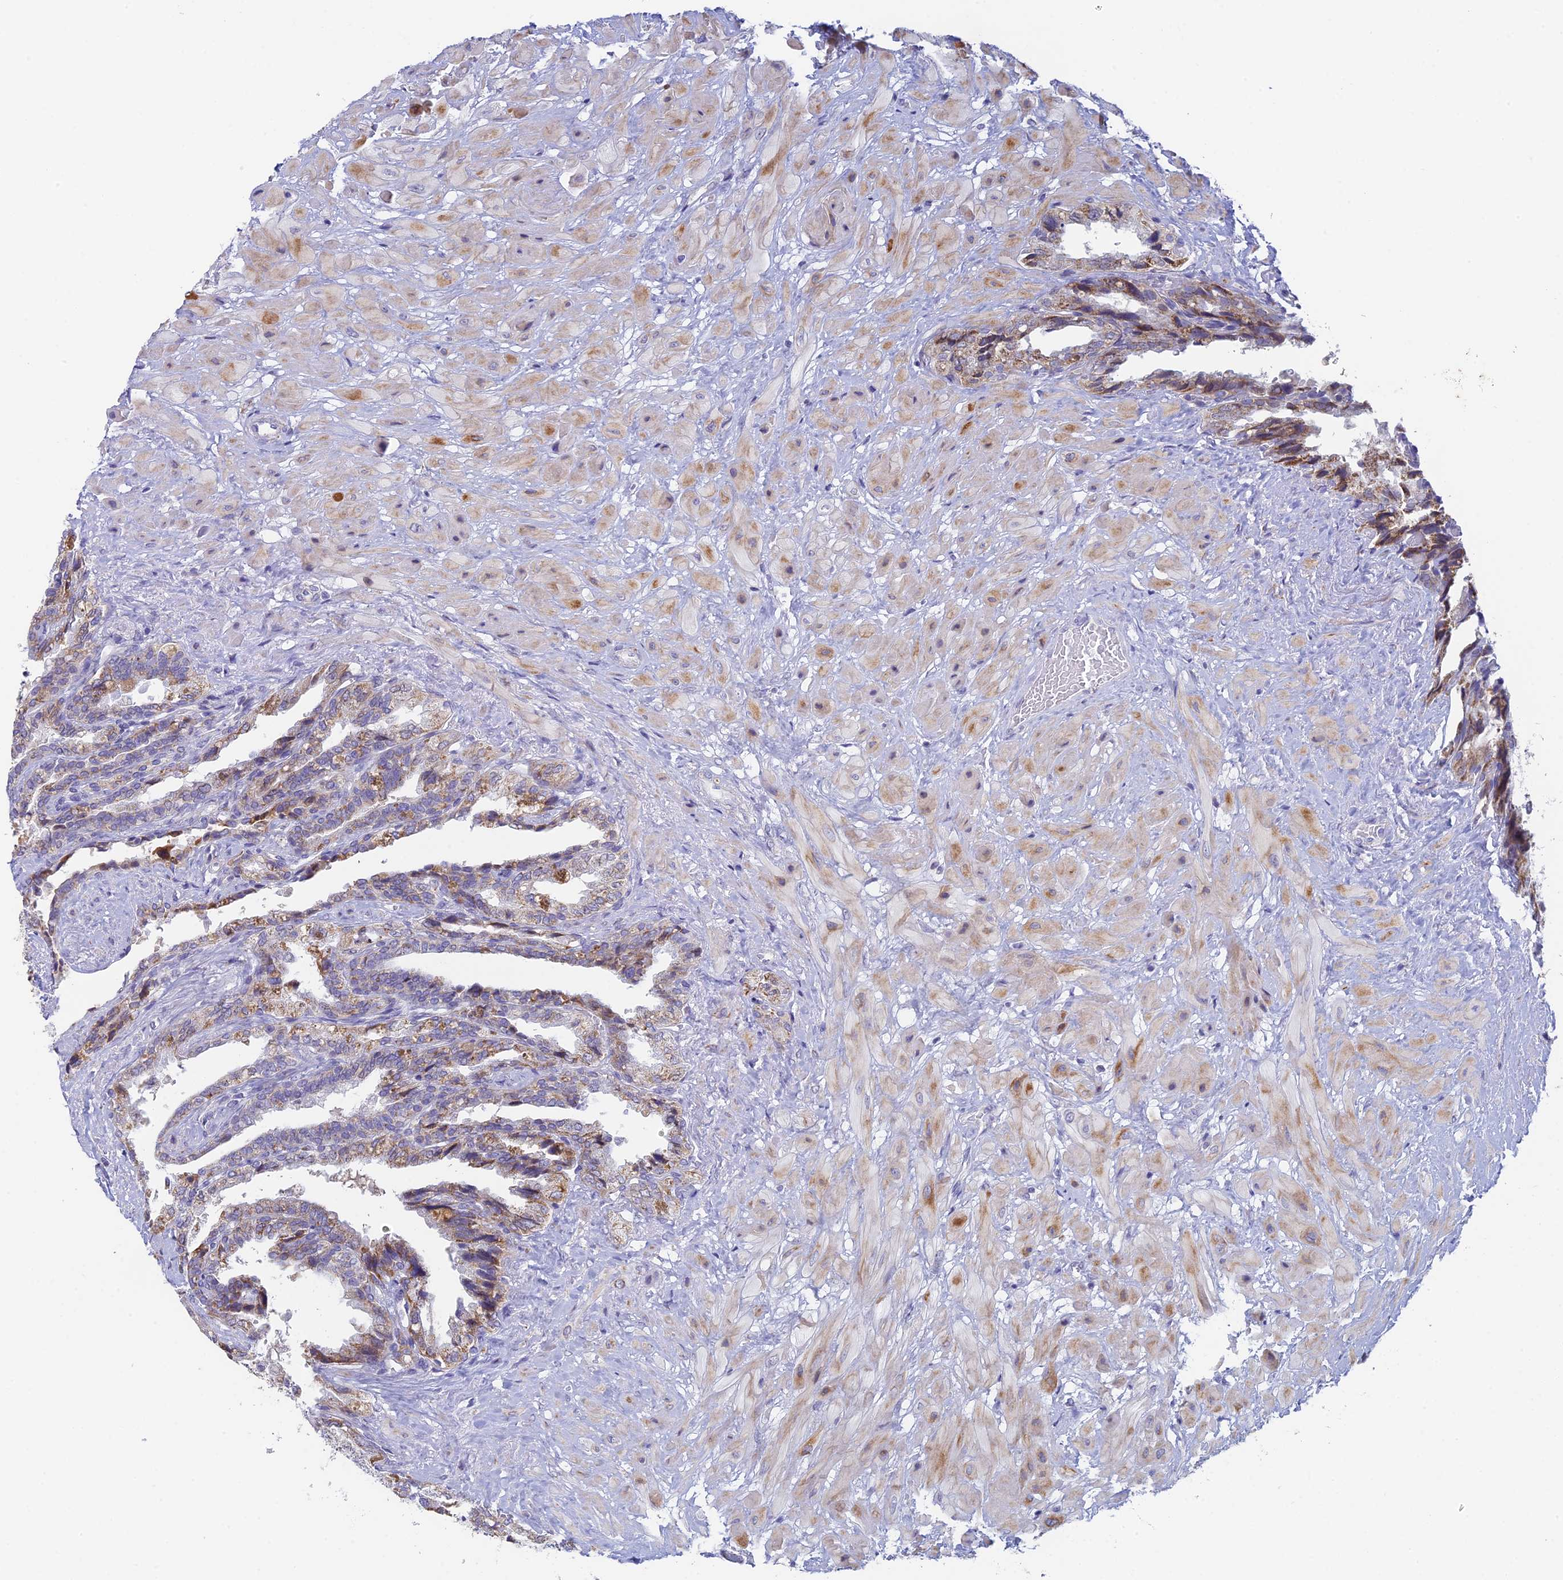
{"staining": {"intensity": "moderate", "quantity": "25%-75%", "location": "cytoplasmic/membranous"}, "tissue": "seminal vesicle", "cell_type": "Glandular cells", "image_type": "normal", "snomed": [{"axis": "morphology", "description": "Normal tissue, NOS"}, {"axis": "topography", "description": "Seminal veicle"}, {"axis": "topography", "description": "Peripheral nerve tissue"}], "caption": "High-power microscopy captured an IHC image of benign seminal vesicle, revealing moderate cytoplasmic/membranous expression in about 25%-75% of glandular cells. (DAB (3,3'-diaminobenzidine) IHC with brightfield microscopy, high magnification).", "gene": "REXO5", "patient": {"sex": "male", "age": 60}}